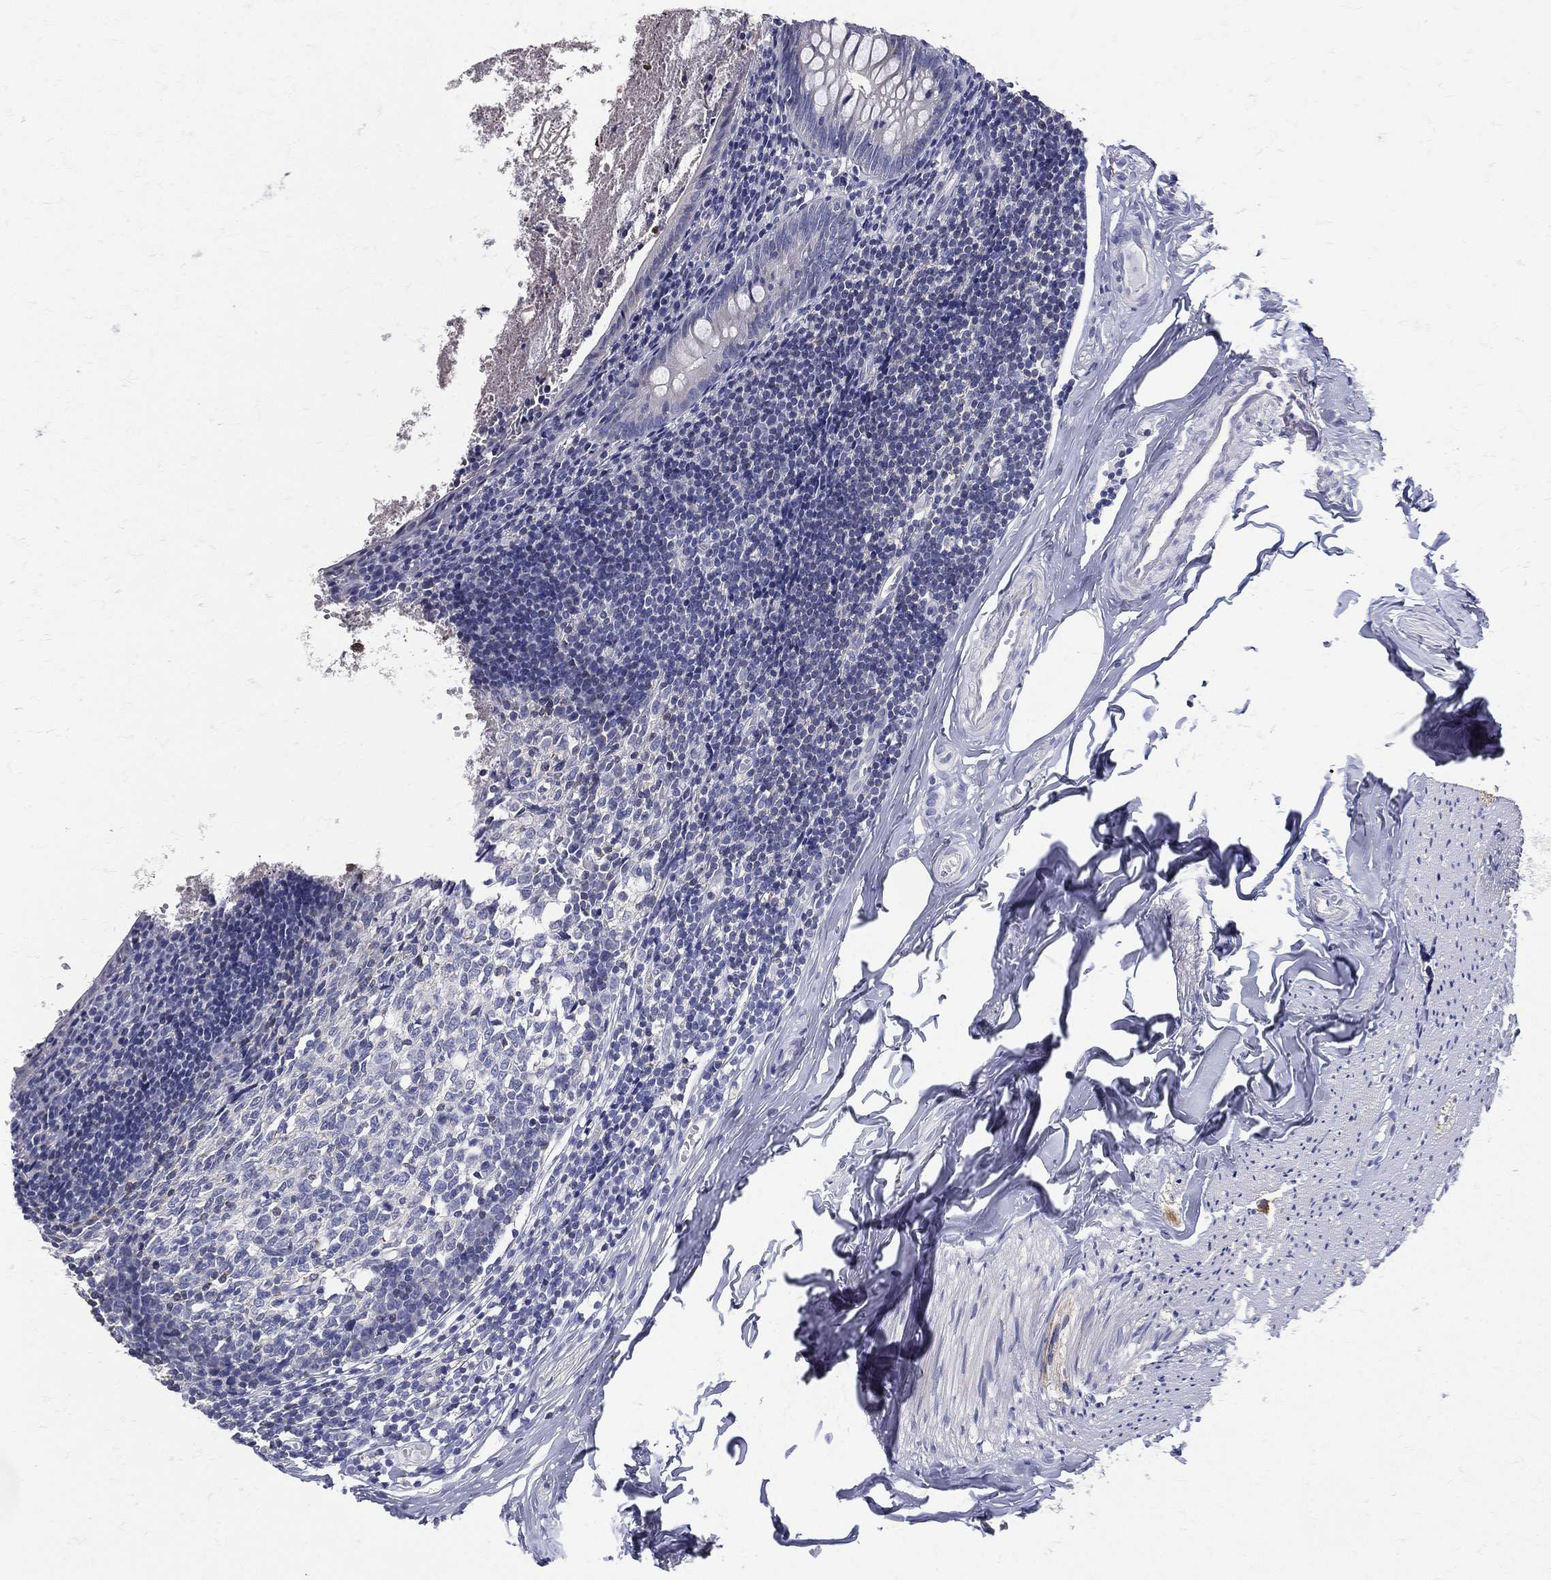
{"staining": {"intensity": "negative", "quantity": "none", "location": "none"}, "tissue": "appendix", "cell_type": "Glandular cells", "image_type": "normal", "snomed": [{"axis": "morphology", "description": "Normal tissue, NOS"}, {"axis": "topography", "description": "Appendix"}], "caption": "Immunohistochemistry (IHC) image of unremarkable appendix: appendix stained with DAB reveals no significant protein expression in glandular cells. (DAB (3,3'-diaminobenzidine) immunohistochemistry visualized using brightfield microscopy, high magnification).", "gene": "ETNPPL", "patient": {"sex": "female", "age": 23}}